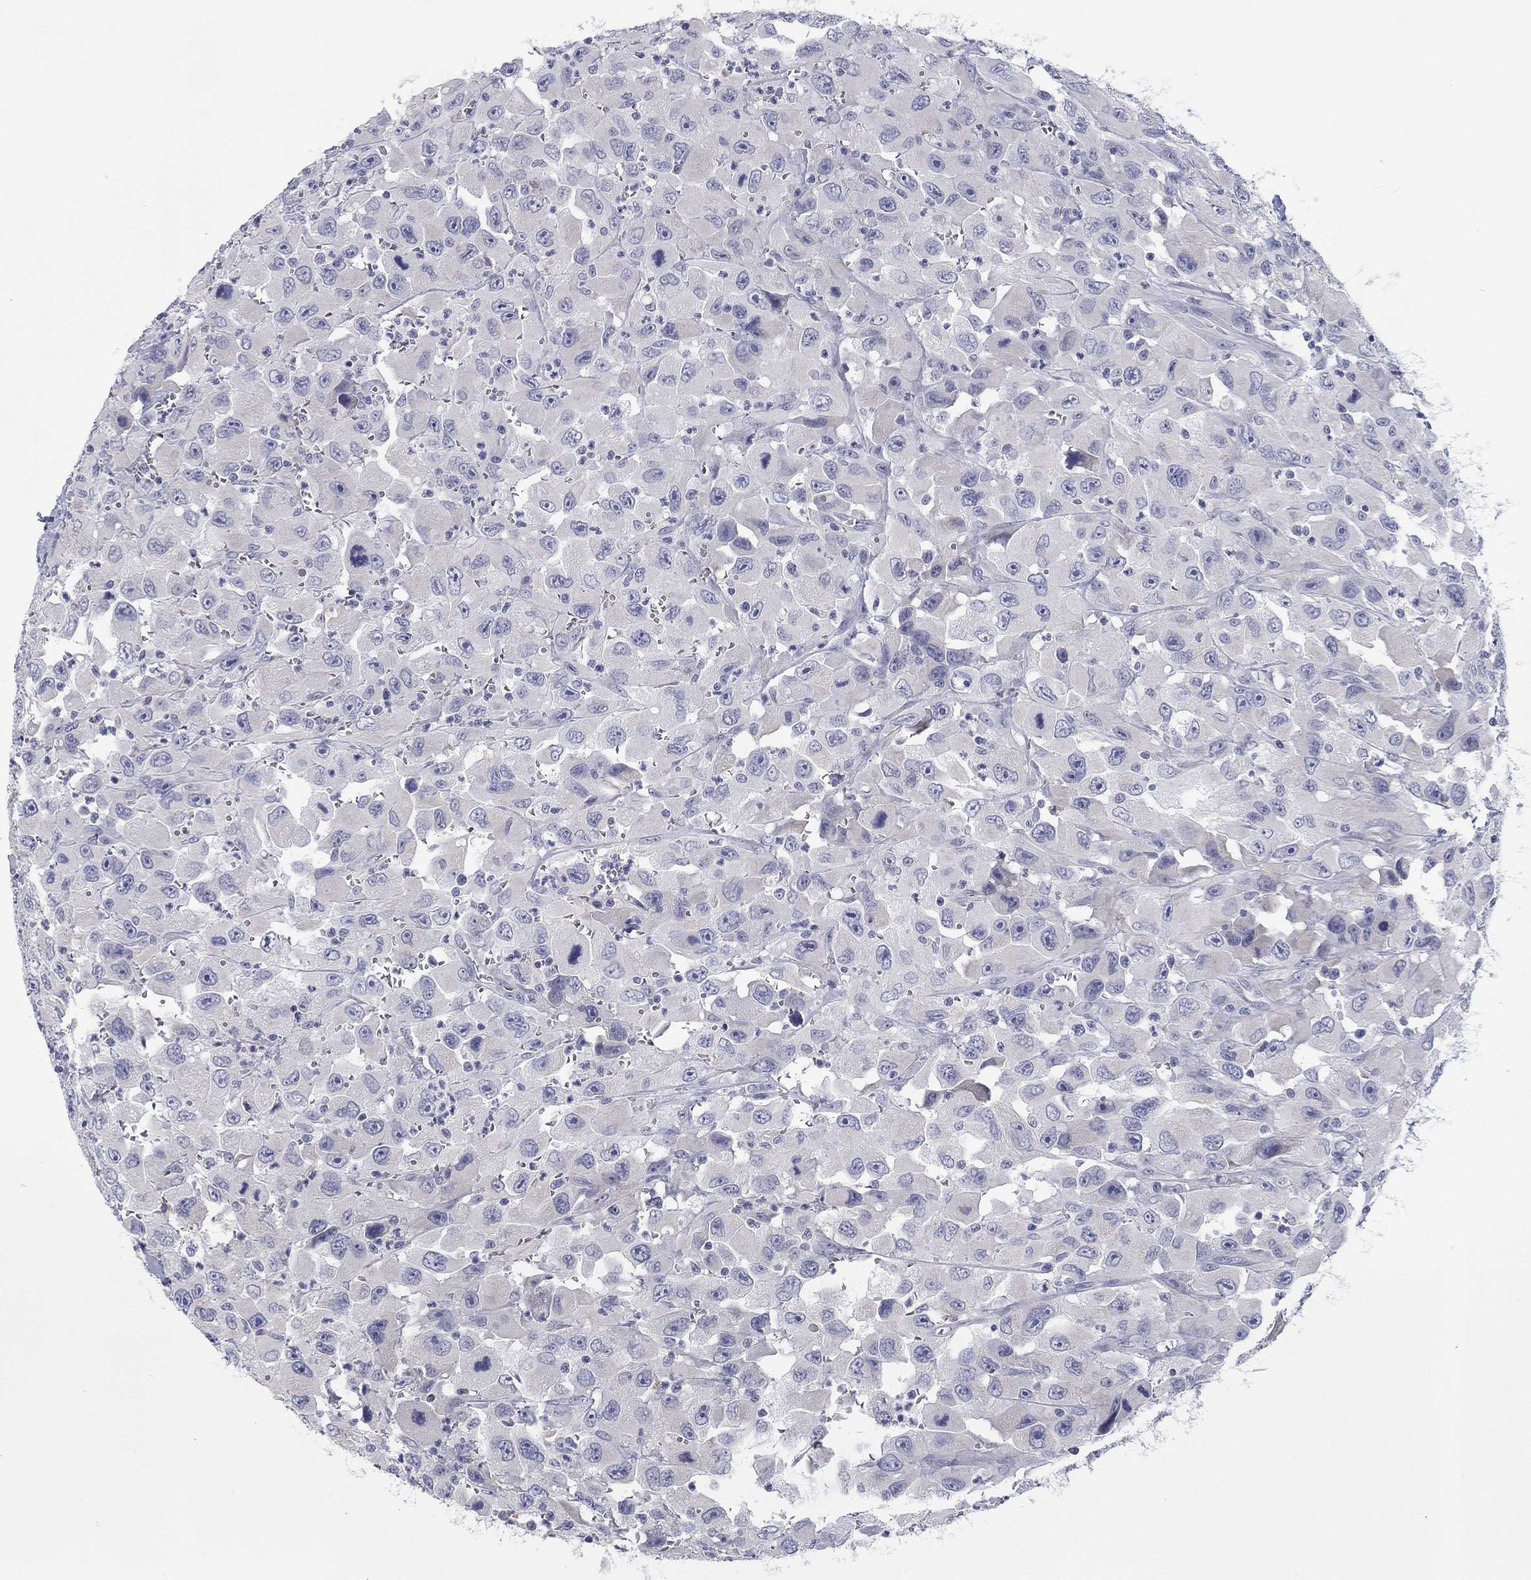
{"staining": {"intensity": "negative", "quantity": "none", "location": "none"}, "tissue": "head and neck cancer", "cell_type": "Tumor cells", "image_type": "cancer", "snomed": [{"axis": "morphology", "description": "Squamous cell carcinoma, NOS"}, {"axis": "morphology", "description": "Squamous cell carcinoma, metastatic, NOS"}, {"axis": "topography", "description": "Oral tissue"}, {"axis": "topography", "description": "Head-Neck"}], "caption": "Tumor cells show no significant protein staining in head and neck cancer (metastatic squamous cell carcinoma).", "gene": "CALB1", "patient": {"sex": "female", "age": 85}}